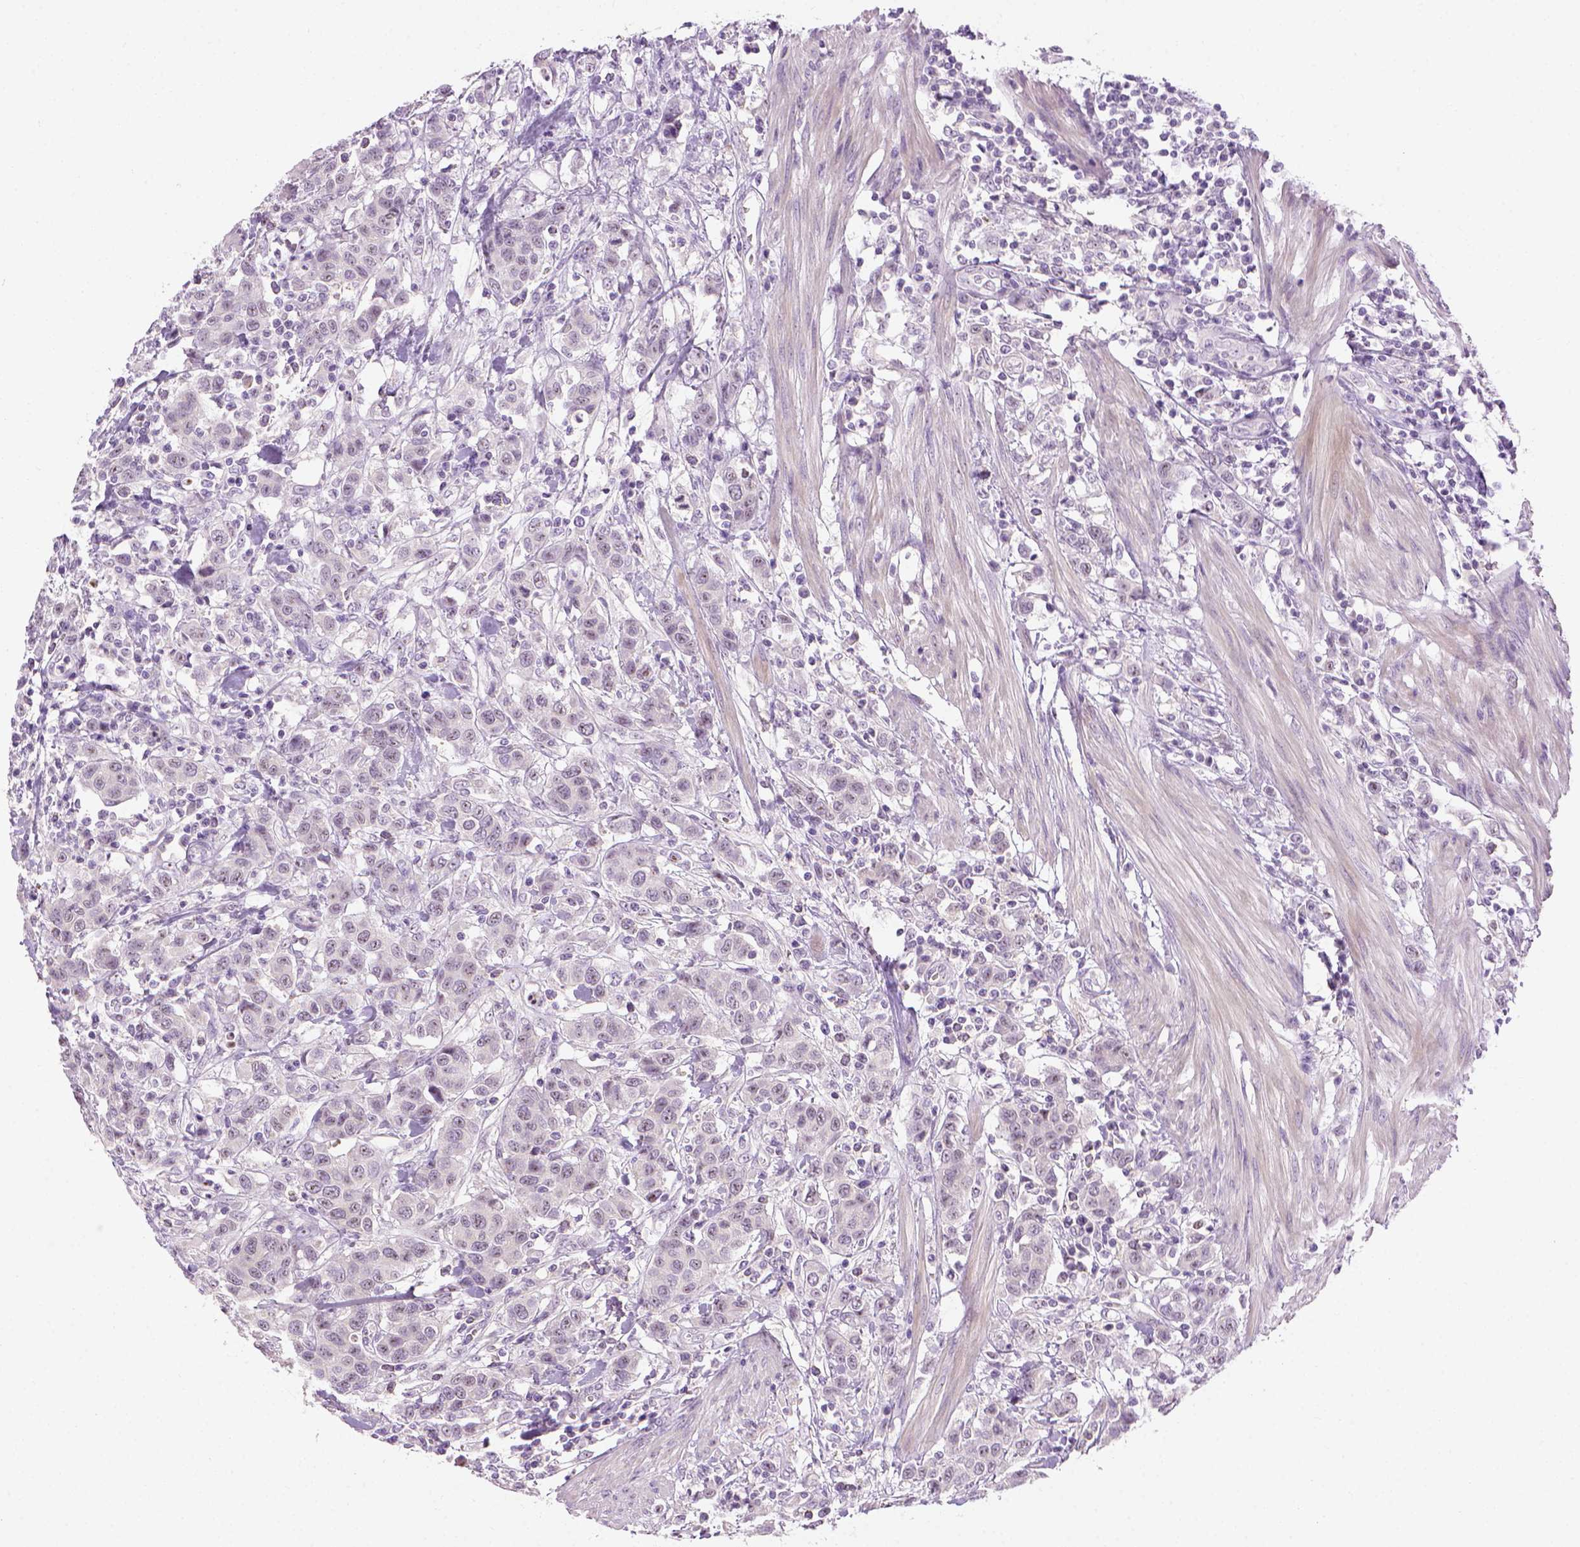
{"staining": {"intensity": "negative", "quantity": "none", "location": "none"}, "tissue": "urothelial cancer", "cell_type": "Tumor cells", "image_type": "cancer", "snomed": [{"axis": "morphology", "description": "Urothelial carcinoma, High grade"}, {"axis": "topography", "description": "Urinary bladder"}], "caption": "Human urothelial cancer stained for a protein using immunohistochemistry (IHC) reveals no staining in tumor cells.", "gene": "UTP4", "patient": {"sex": "female", "age": 58}}